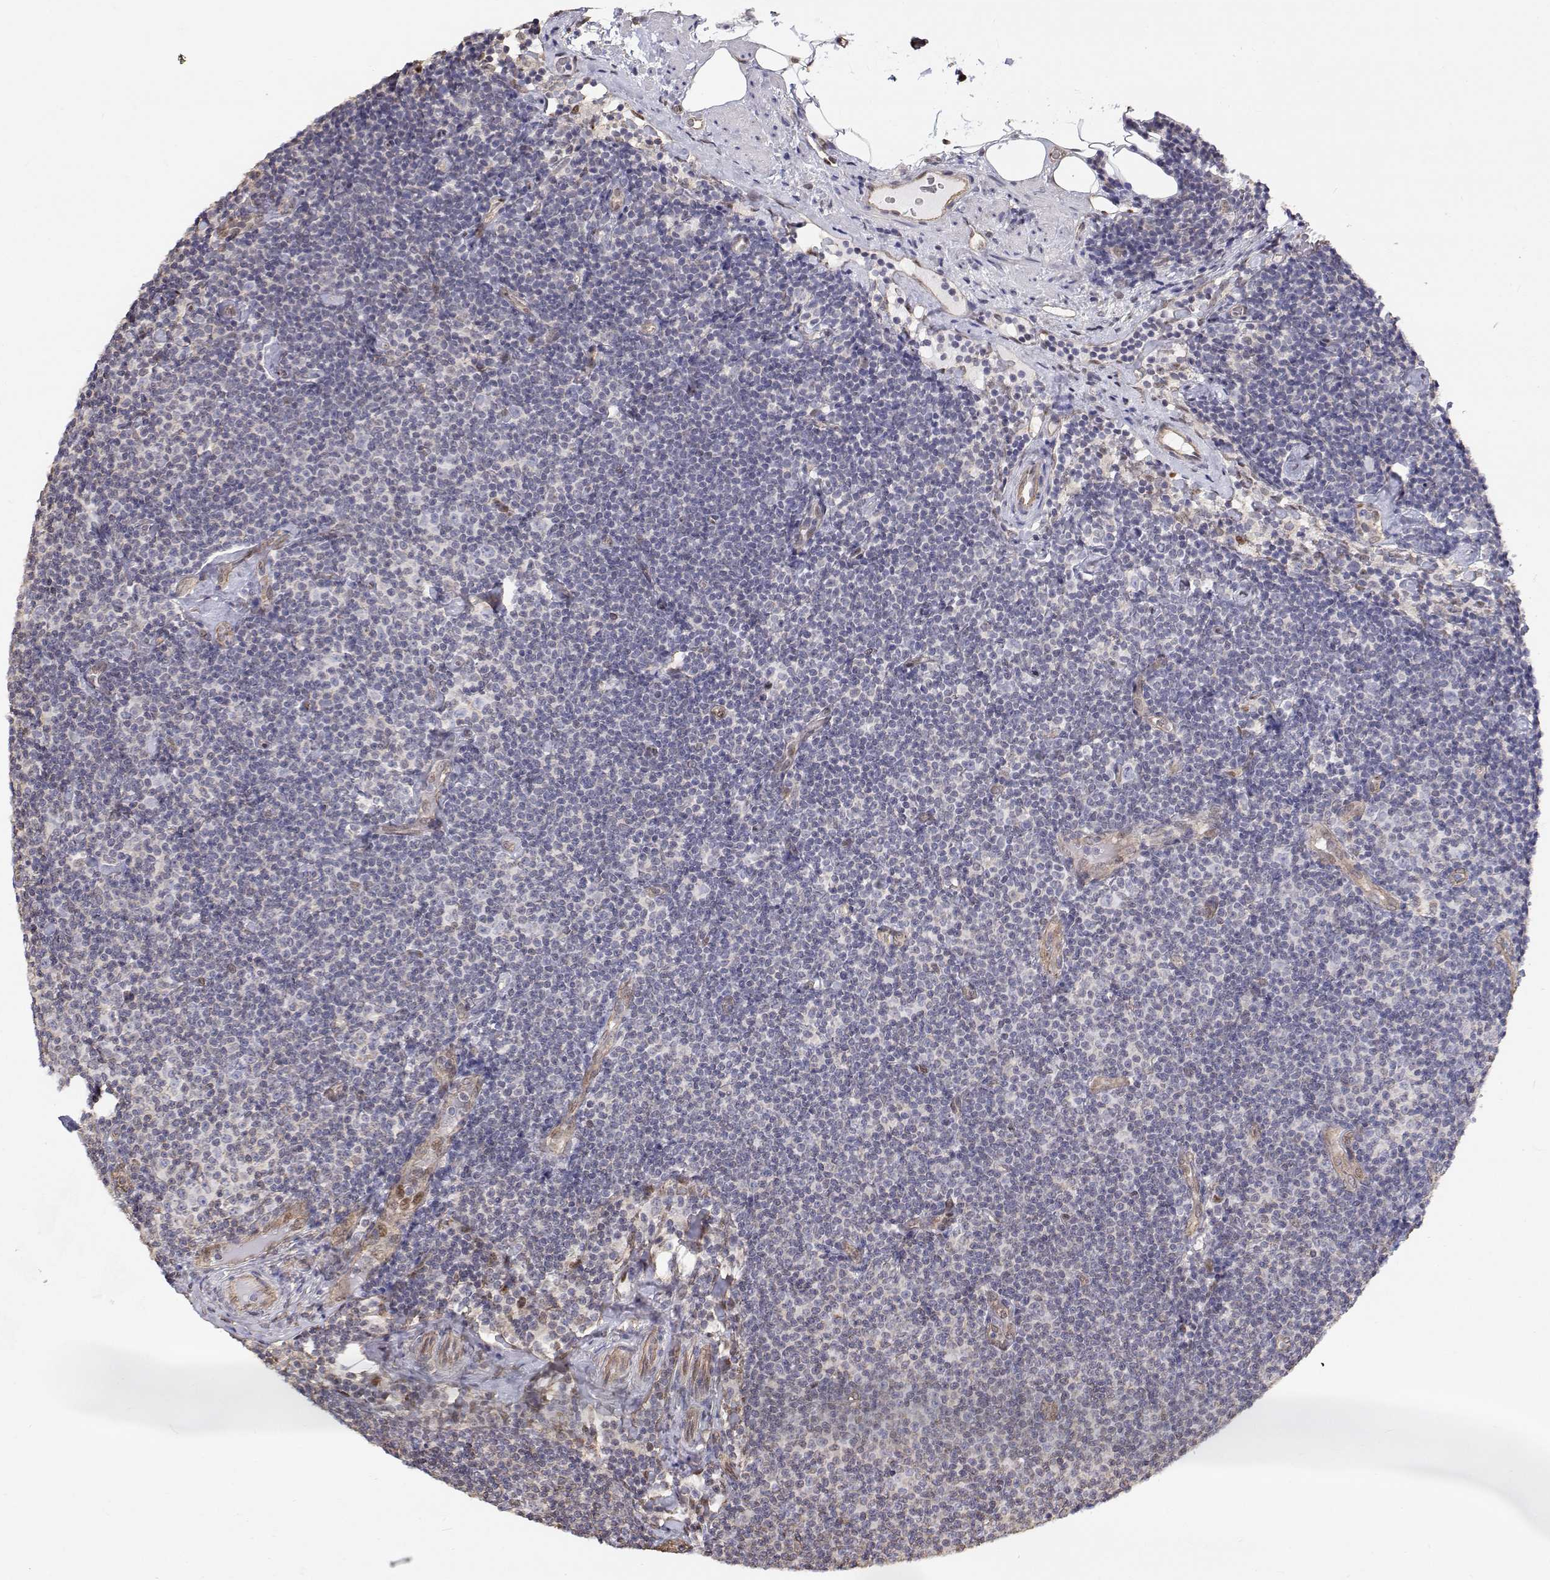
{"staining": {"intensity": "negative", "quantity": "none", "location": "none"}, "tissue": "lymphoma", "cell_type": "Tumor cells", "image_type": "cancer", "snomed": [{"axis": "morphology", "description": "Malignant lymphoma, non-Hodgkin's type, Low grade"}, {"axis": "topography", "description": "Lymph node"}], "caption": "The immunohistochemistry image has no significant expression in tumor cells of lymphoma tissue.", "gene": "GSDMA", "patient": {"sex": "male", "age": 81}}